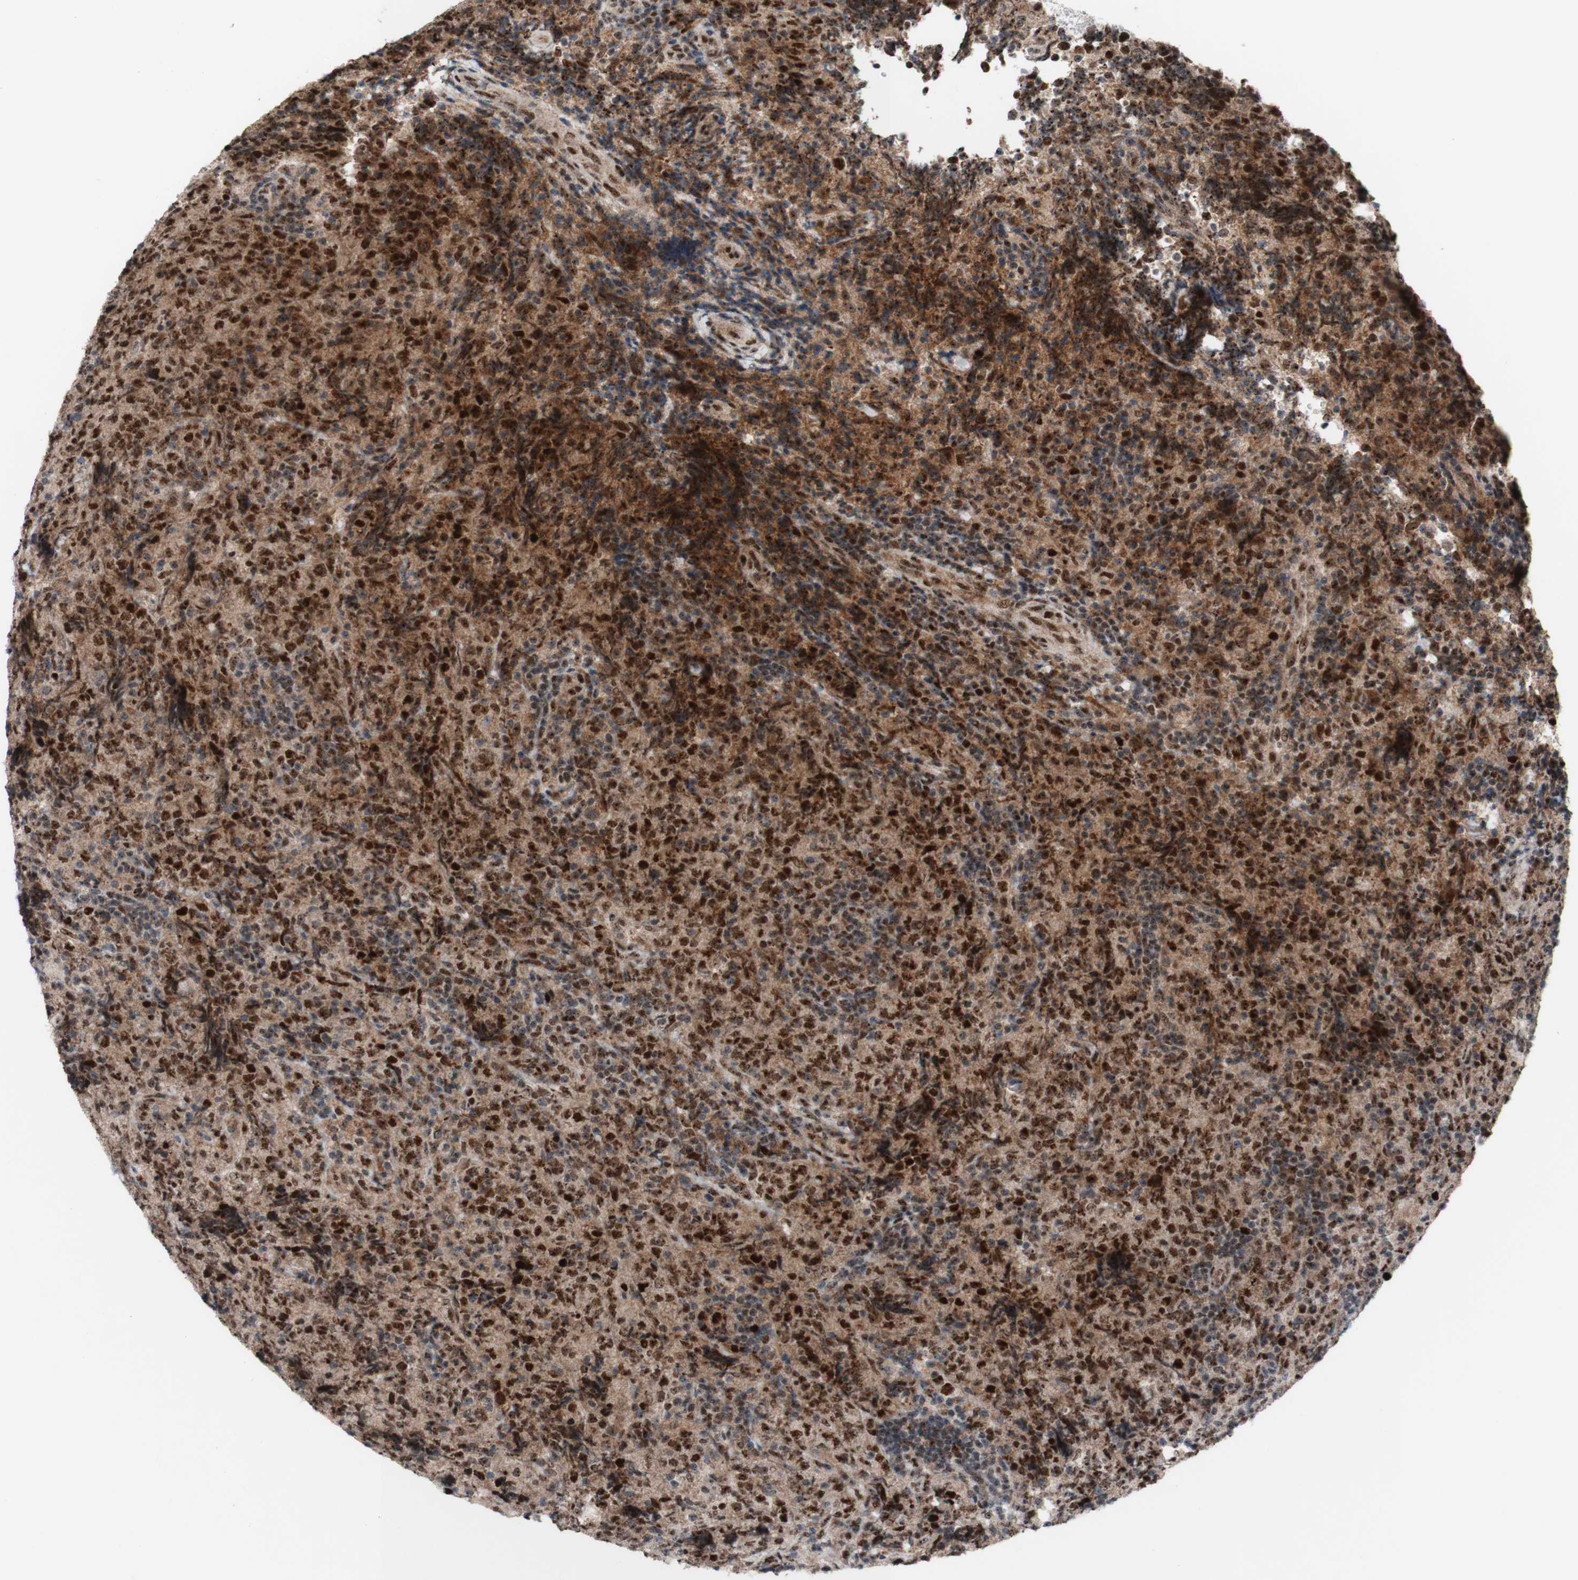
{"staining": {"intensity": "strong", "quantity": ">75%", "location": "nuclear"}, "tissue": "lymphoma", "cell_type": "Tumor cells", "image_type": "cancer", "snomed": [{"axis": "morphology", "description": "Malignant lymphoma, non-Hodgkin's type, High grade"}, {"axis": "topography", "description": "Tonsil"}], "caption": "Immunohistochemical staining of lymphoma exhibits high levels of strong nuclear protein expression in about >75% of tumor cells.", "gene": "POLR1A", "patient": {"sex": "female", "age": 36}}